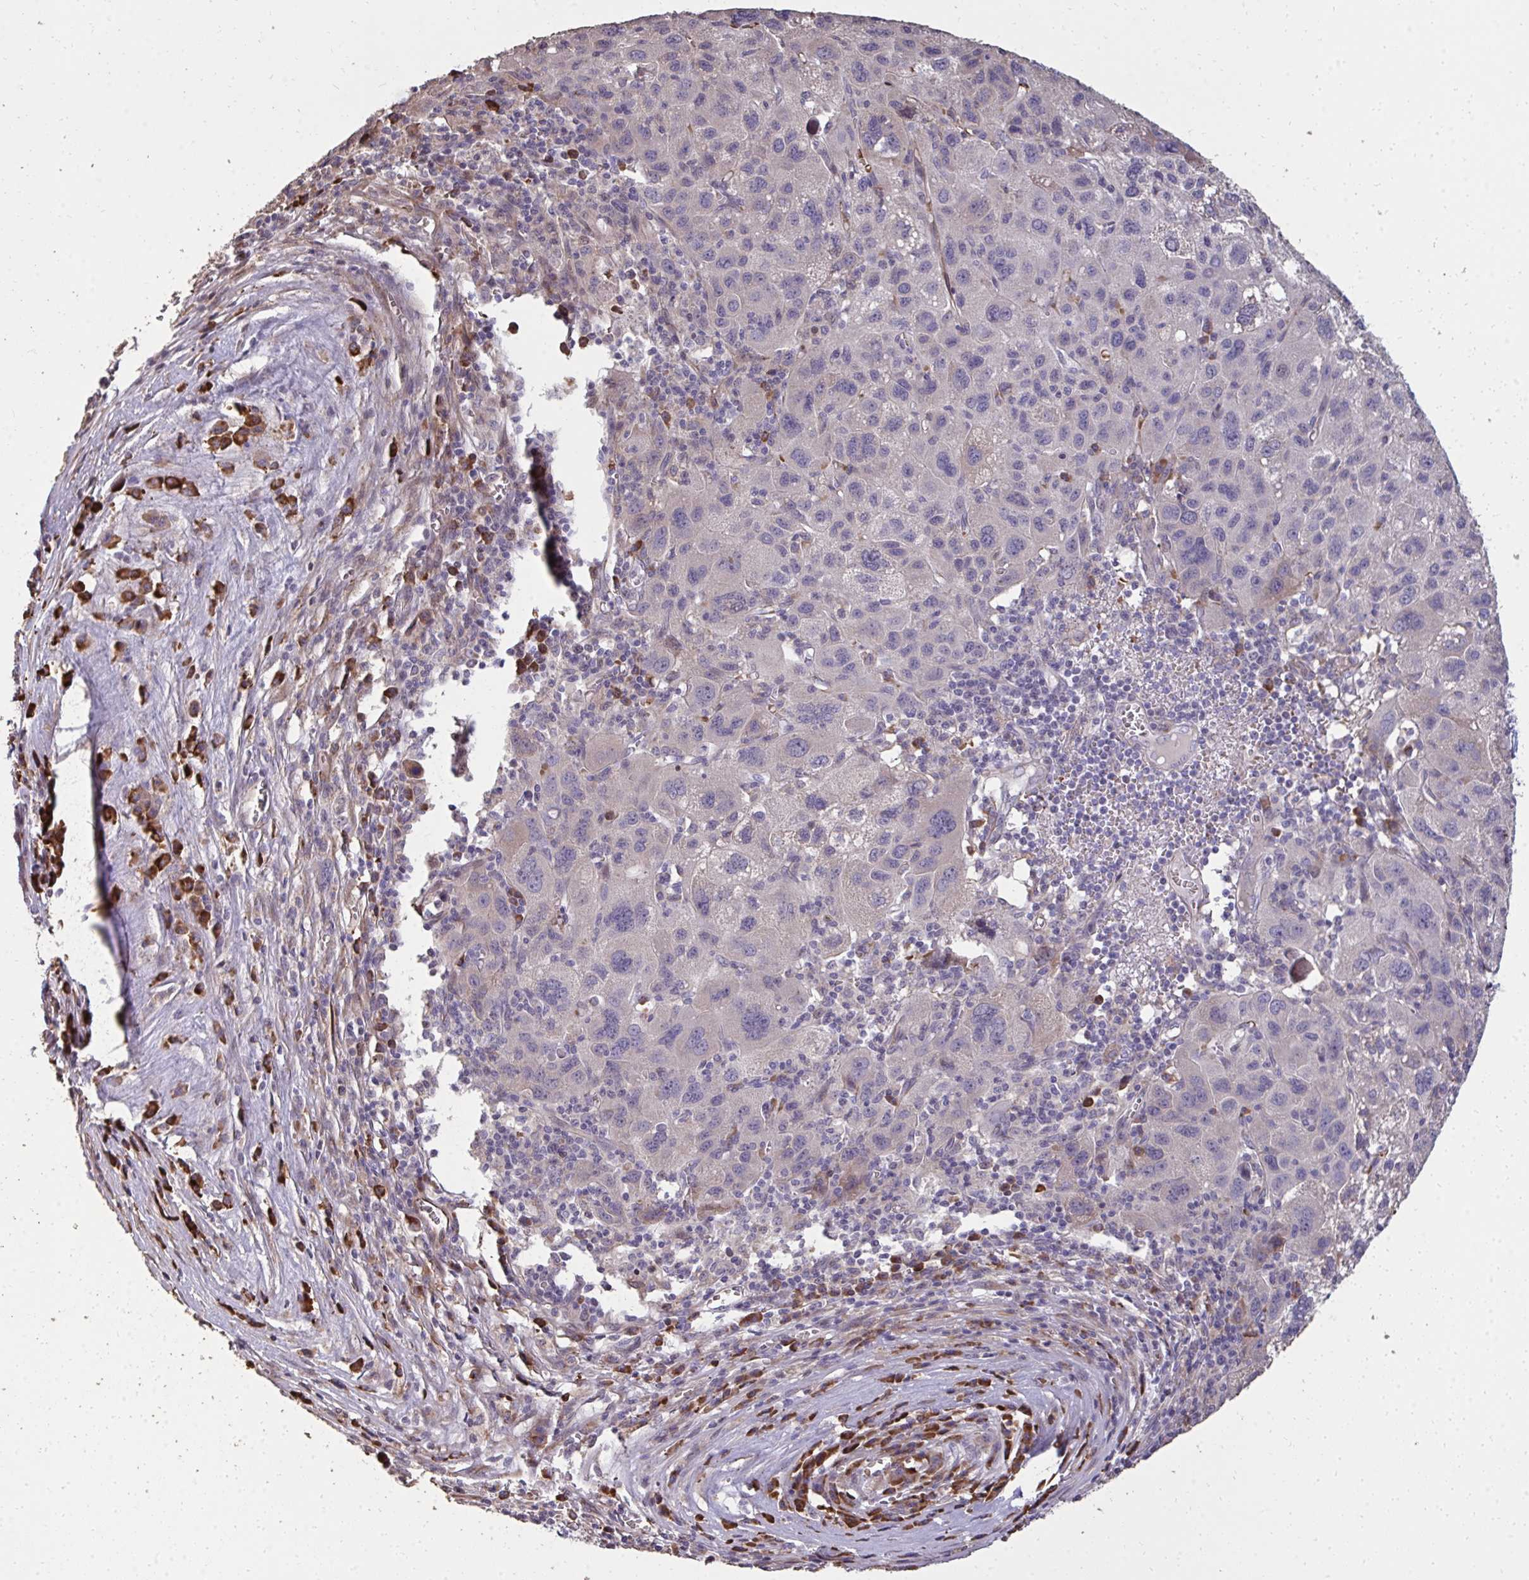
{"staining": {"intensity": "negative", "quantity": "none", "location": "none"}, "tissue": "liver cancer", "cell_type": "Tumor cells", "image_type": "cancer", "snomed": [{"axis": "morphology", "description": "Carcinoma, Hepatocellular, NOS"}, {"axis": "topography", "description": "Liver"}], "caption": "Human liver cancer (hepatocellular carcinoma) stained for a protein using IHC shows no positivity in tumor cells.", "gene": "FIBCD1", "patient": {"sex": "female", "age": 77}}